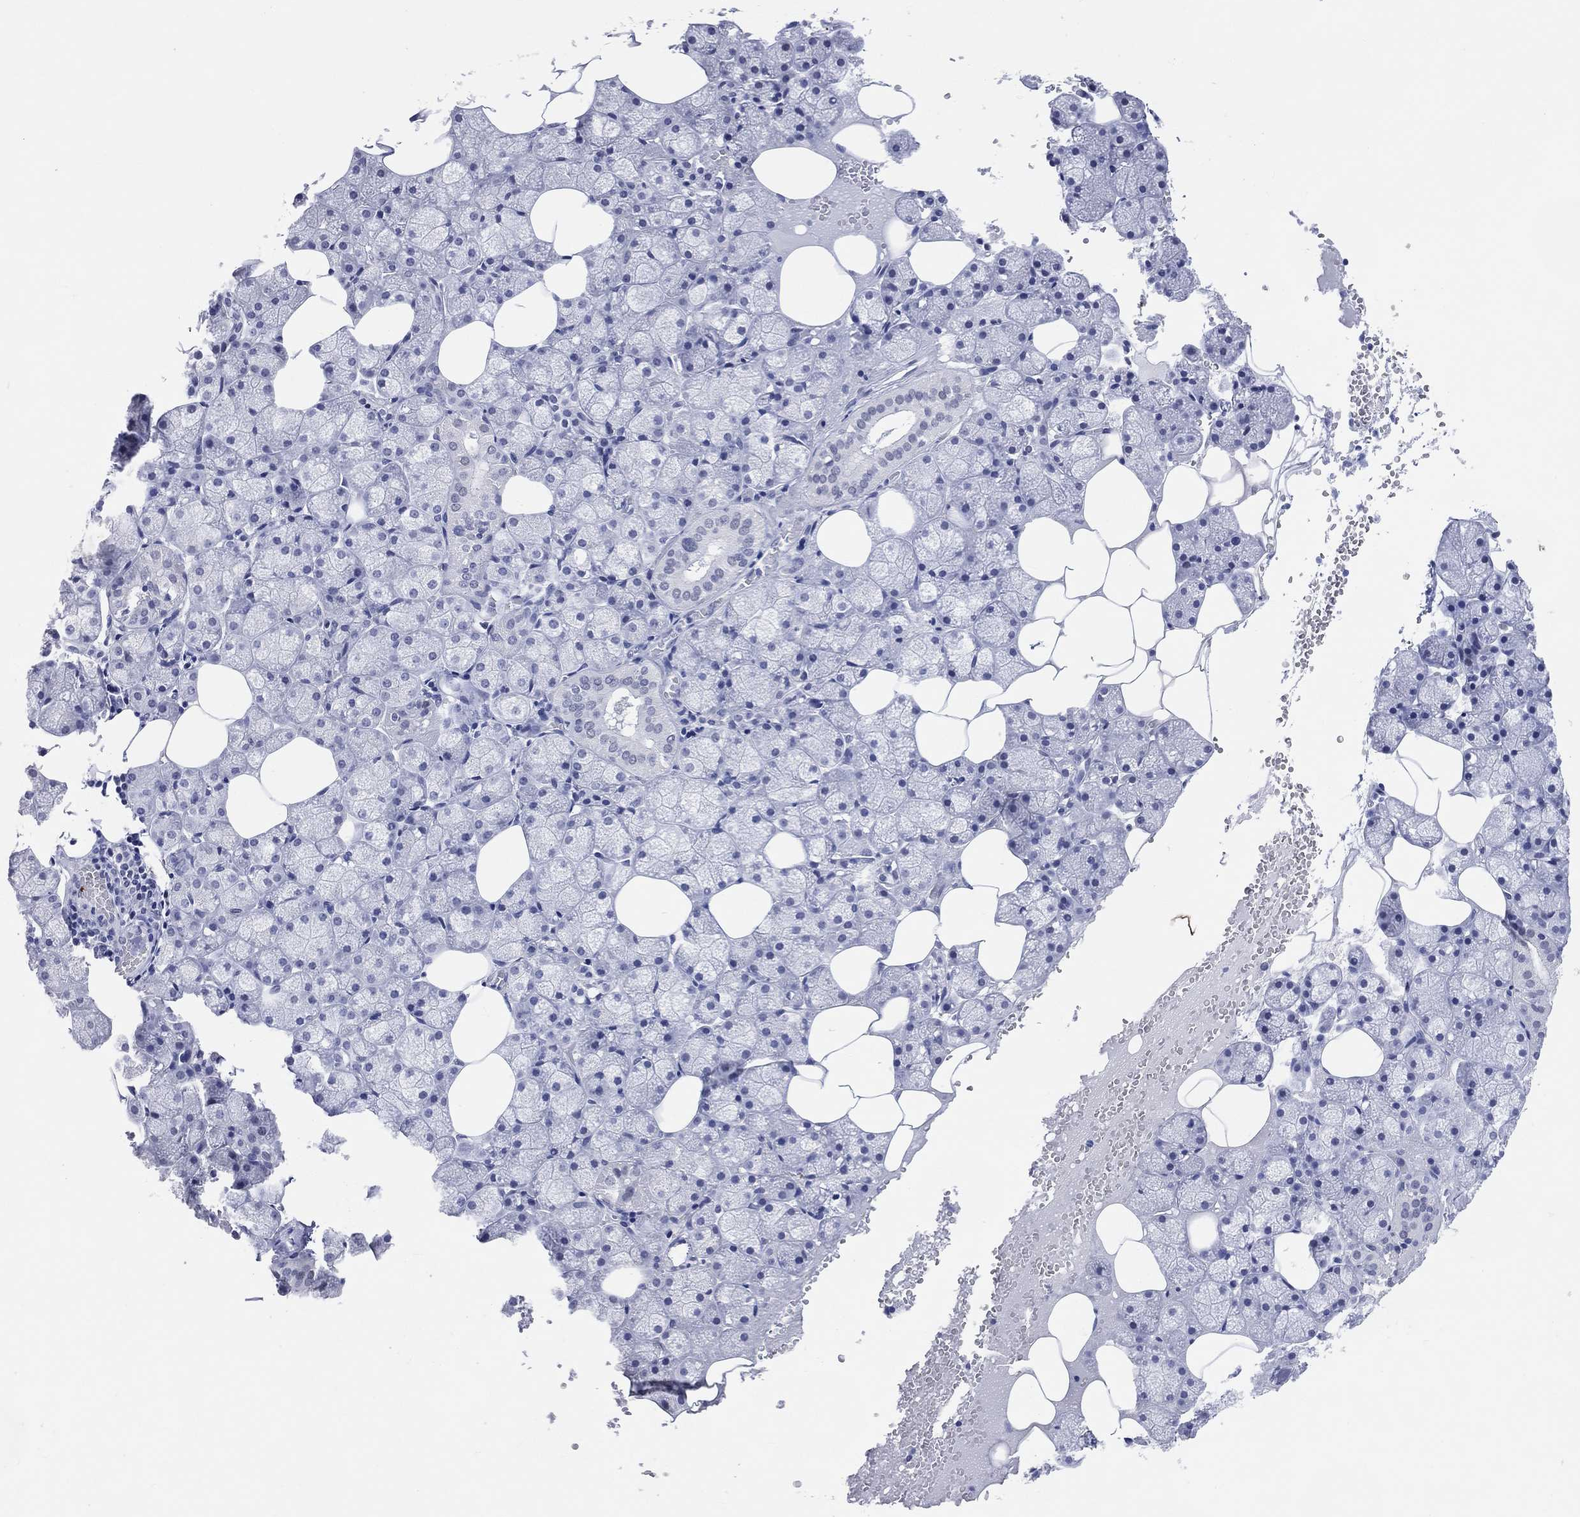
{"staining": {"intensity": "negative", "quantity": "none", "location": "none"}, "tissue": "salivary gland", "cell_type": "Glandular cells", "image_type": "normal", "snomed": [{"axis": "morphology", "description": "Normal tissue, NOS"}, {"axis": "topography", "description": "Salivary gland"}], "caption": "Immunohistochemistry (IHC) histopathology image of unremarkable human salivary gland stained for a protein (brown), which demonstrates no expression in glandular cells.", "gene": "CFAP58", "patient": {"sex": "male", "age": 38}}